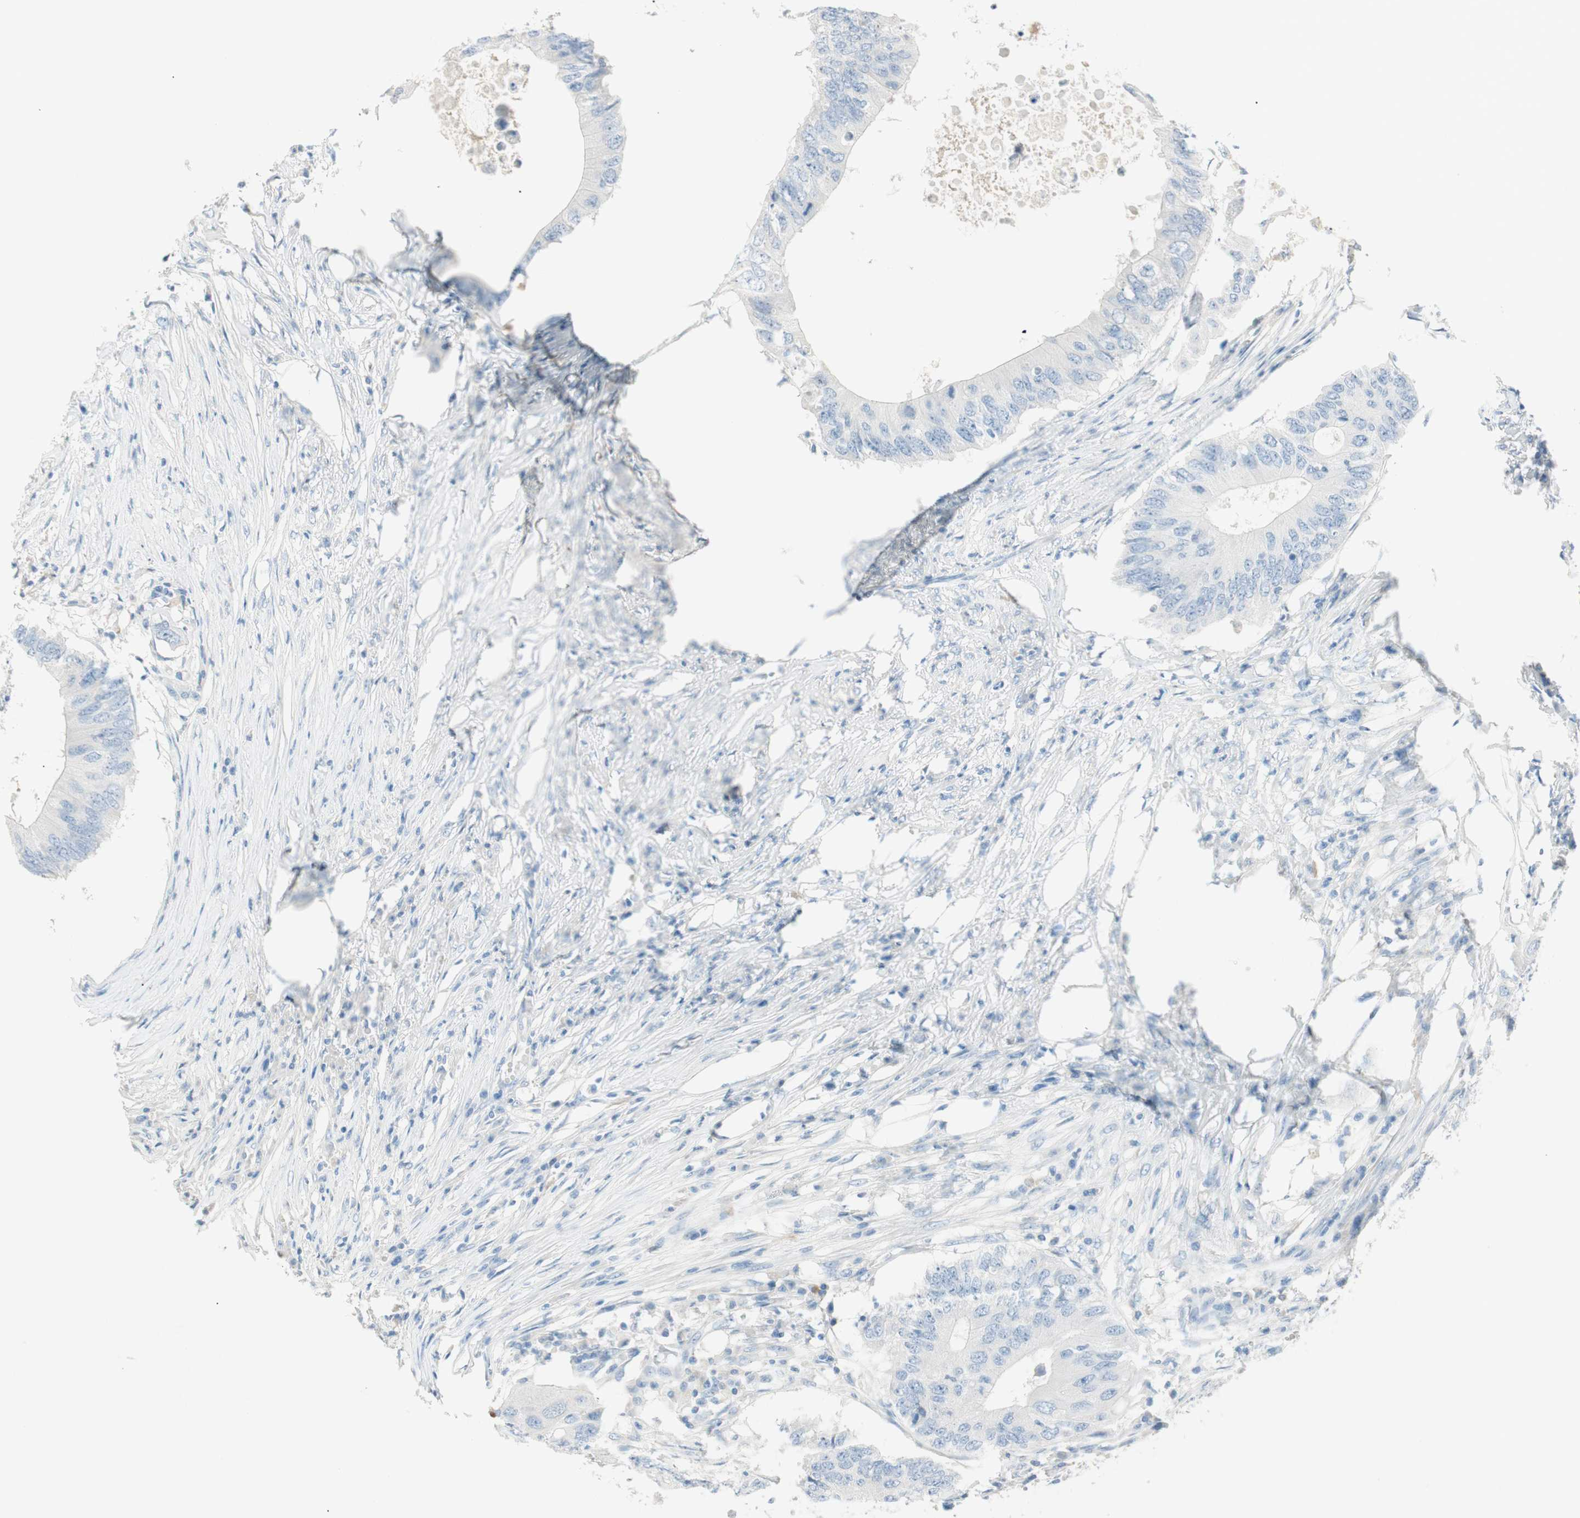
{"staining": {"intensity": "negative", "quantity": "none", "location": "none"}, "tissue": "colorectal cancer", "cell_type": "Tumor cells", "image_type": "cancer", "snomed": [{"axis": "morphology", "description": "Adenocarcinoma, NOS"}, {"axis": "topography", "description": "Colon"}], "caption": "High power microscopy histopathology image of an immunohistochemistry (IHC) photomicrograph of colorectal cancer (adenocarcinoma), revealing no significant staining in tumor cells.", "gene": "HPGD", "patient": {"sex": "male", "age": 71}}